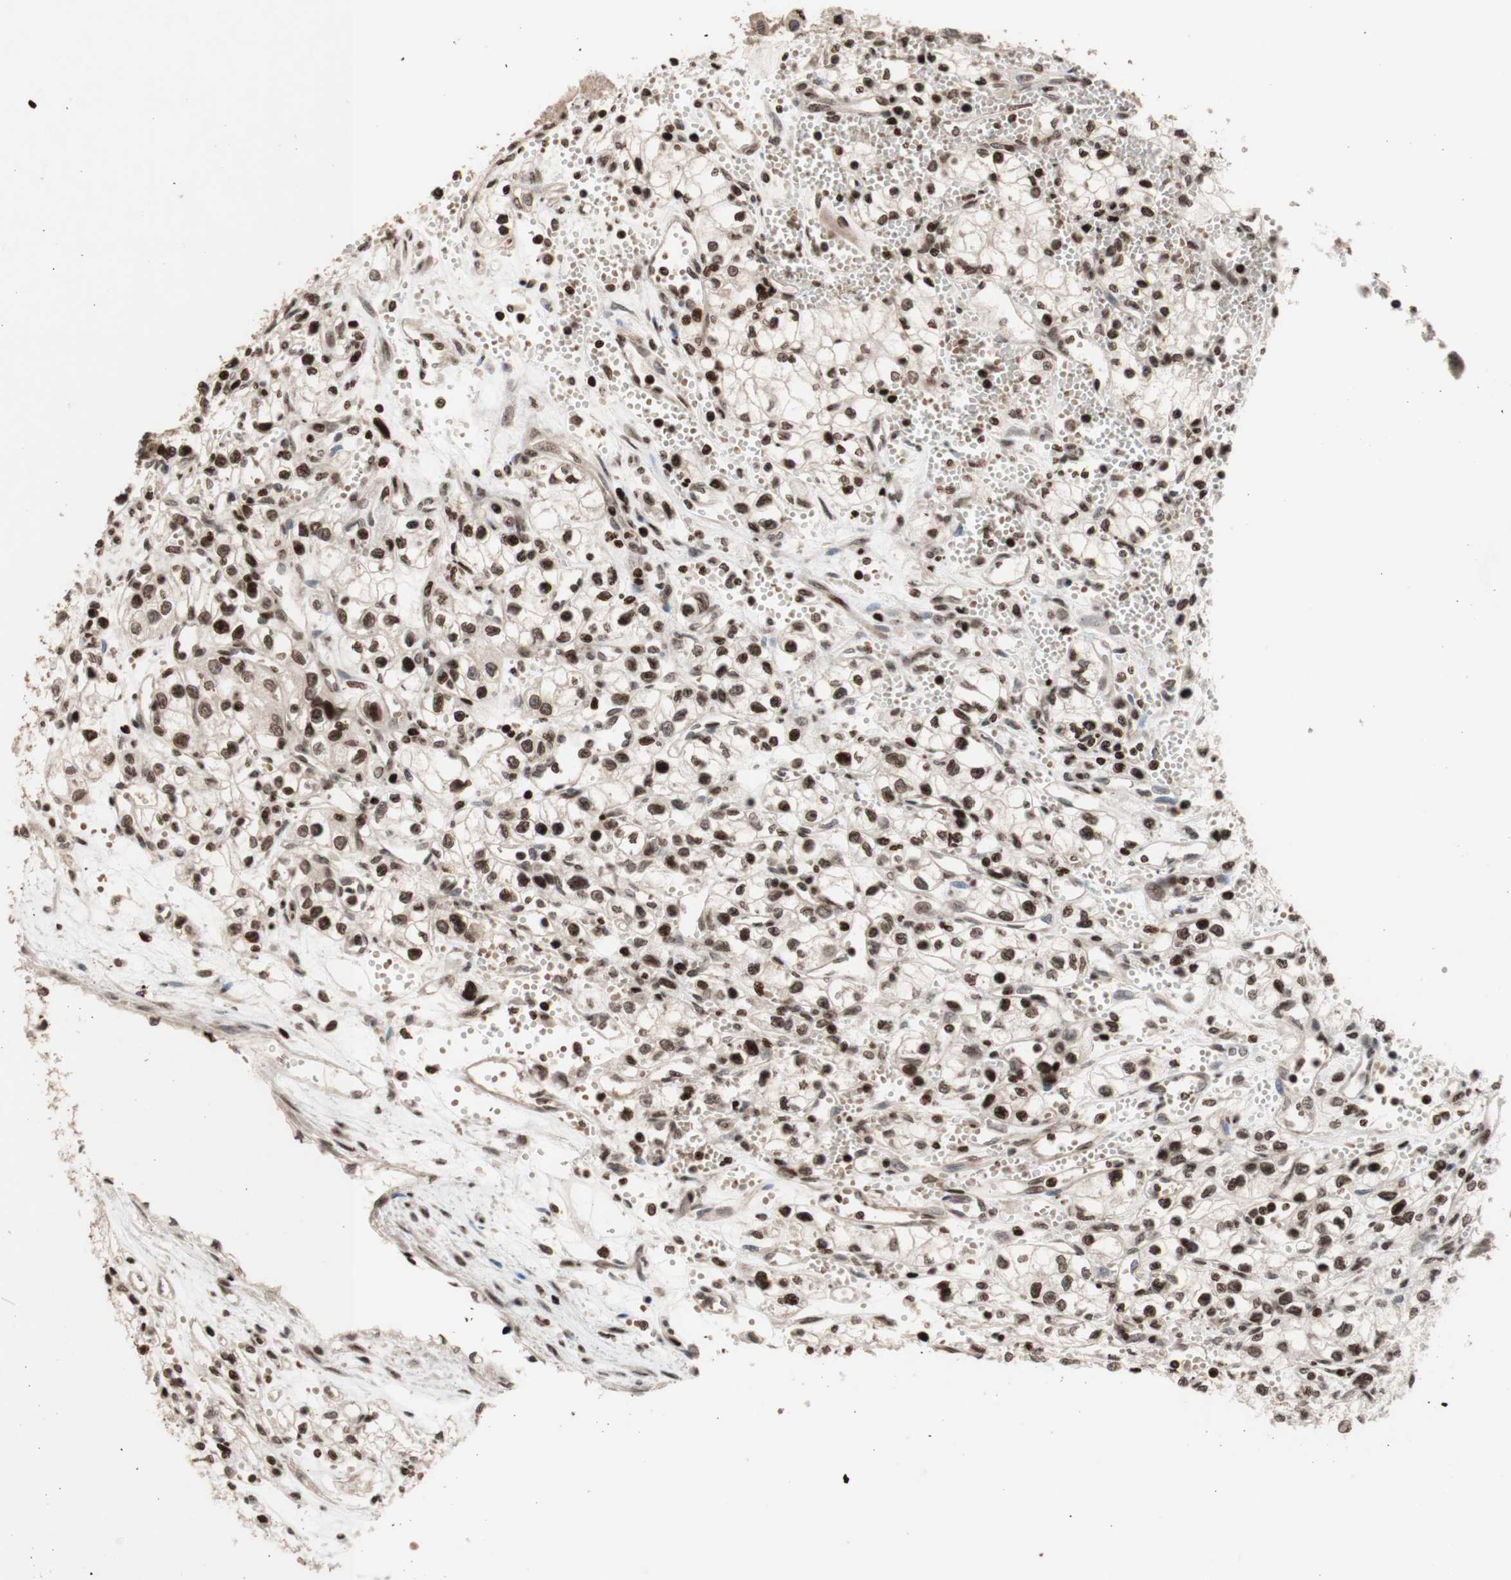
{"staining": {"intensity": "moderate", "quantity": ">75%", "location": "cytoplasmic/membranous,nuclear"}, "tissue": "renal cancer", "cell_type": "Tumor cells", "image_type": "cancer", "snomed": [{"axis": "morphology", "description": "Normal tissue, NOS"}, {"axis": "morphology", "description": "Adenocarcinoma, NOS"}, {"axis": "topography", "description": "Kidney"}], "caption": "IHC of renal cancer shows medium levels of moderate cytoplasmic/membranous and nuclear positivity in about >75% of tumor cells.", "gene": "POLA1", "patient": {"sex": "male", "age": 59}}